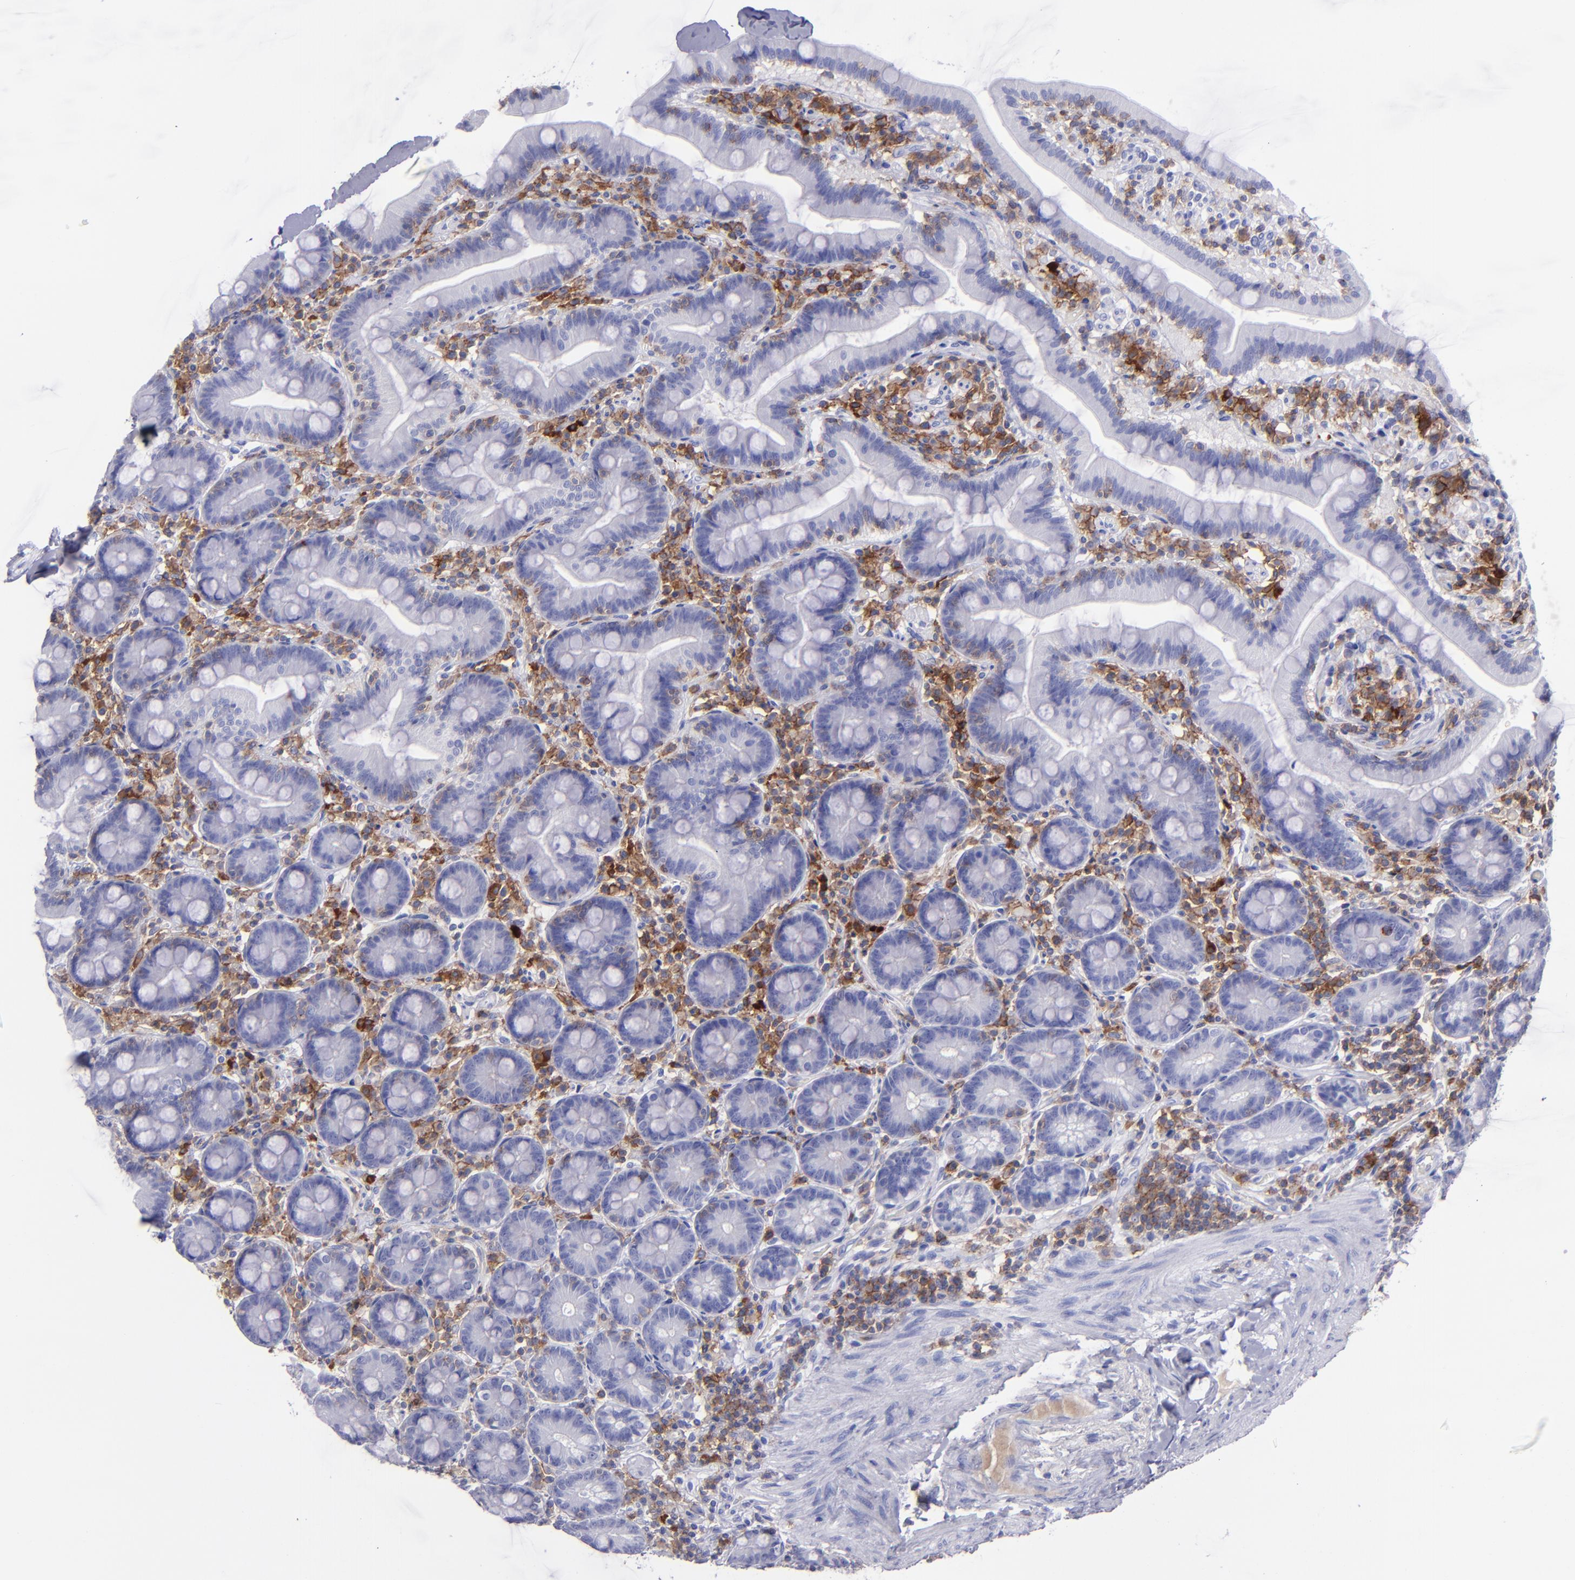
{"staining": {"intensity": "negative", "quantity": "none", "location": "none"}, "tissue": "duodenum", "cell_type": "Glandular cells", "image_type": "normal", "snomed": [{"axis": "morphology", "description": "Normal tissue, NOS"}, {"axis": "topography", "description": "Duodenum"}], "caption": "DAB (3,3'-diaminobenzidine) immunohistochemical staining of normal human duodenum reveals no significant positivity in glandular cells.", "gene": "ICAM3", "patient": {"sex": "male", "age": 66}}